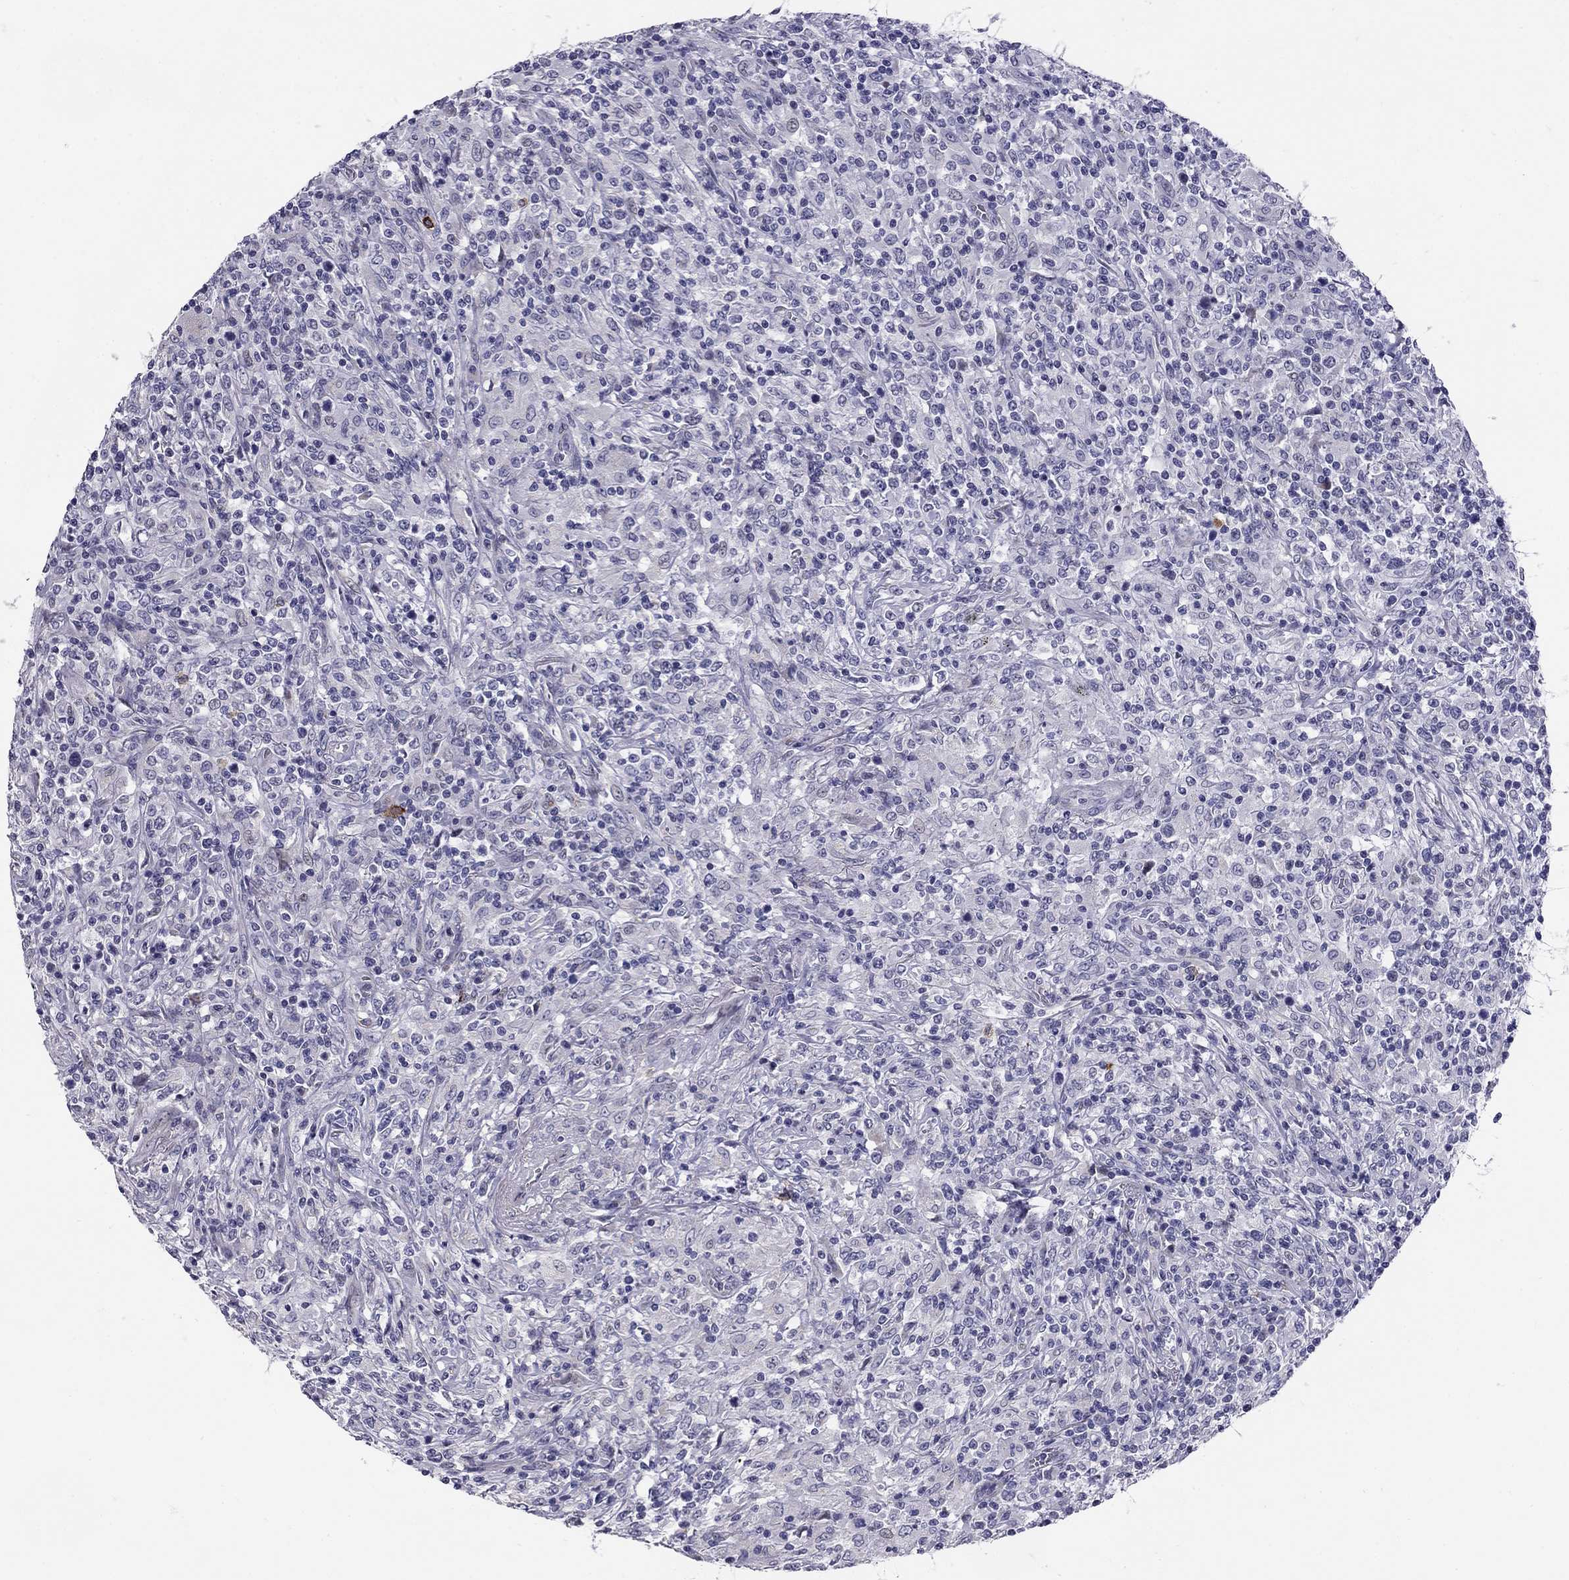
{"staining": {"intensity": "negative", "quantity": "none", "location": "none"}, "tissue": "lymphoma", "cell_type": "Tumor cells", "image_type": "cancer", "snomed": [{"axis": "morphology", "description": "Malignant lymphoma, non-Hodgkin's type, High grade"}, {"axis": "topography", "description": "Lung"}], "caption": "There is no significant positivity in tumor cells of lymphoma.", "gene": "C8orf88", "patient": {"sex": "male", "age": 79}}